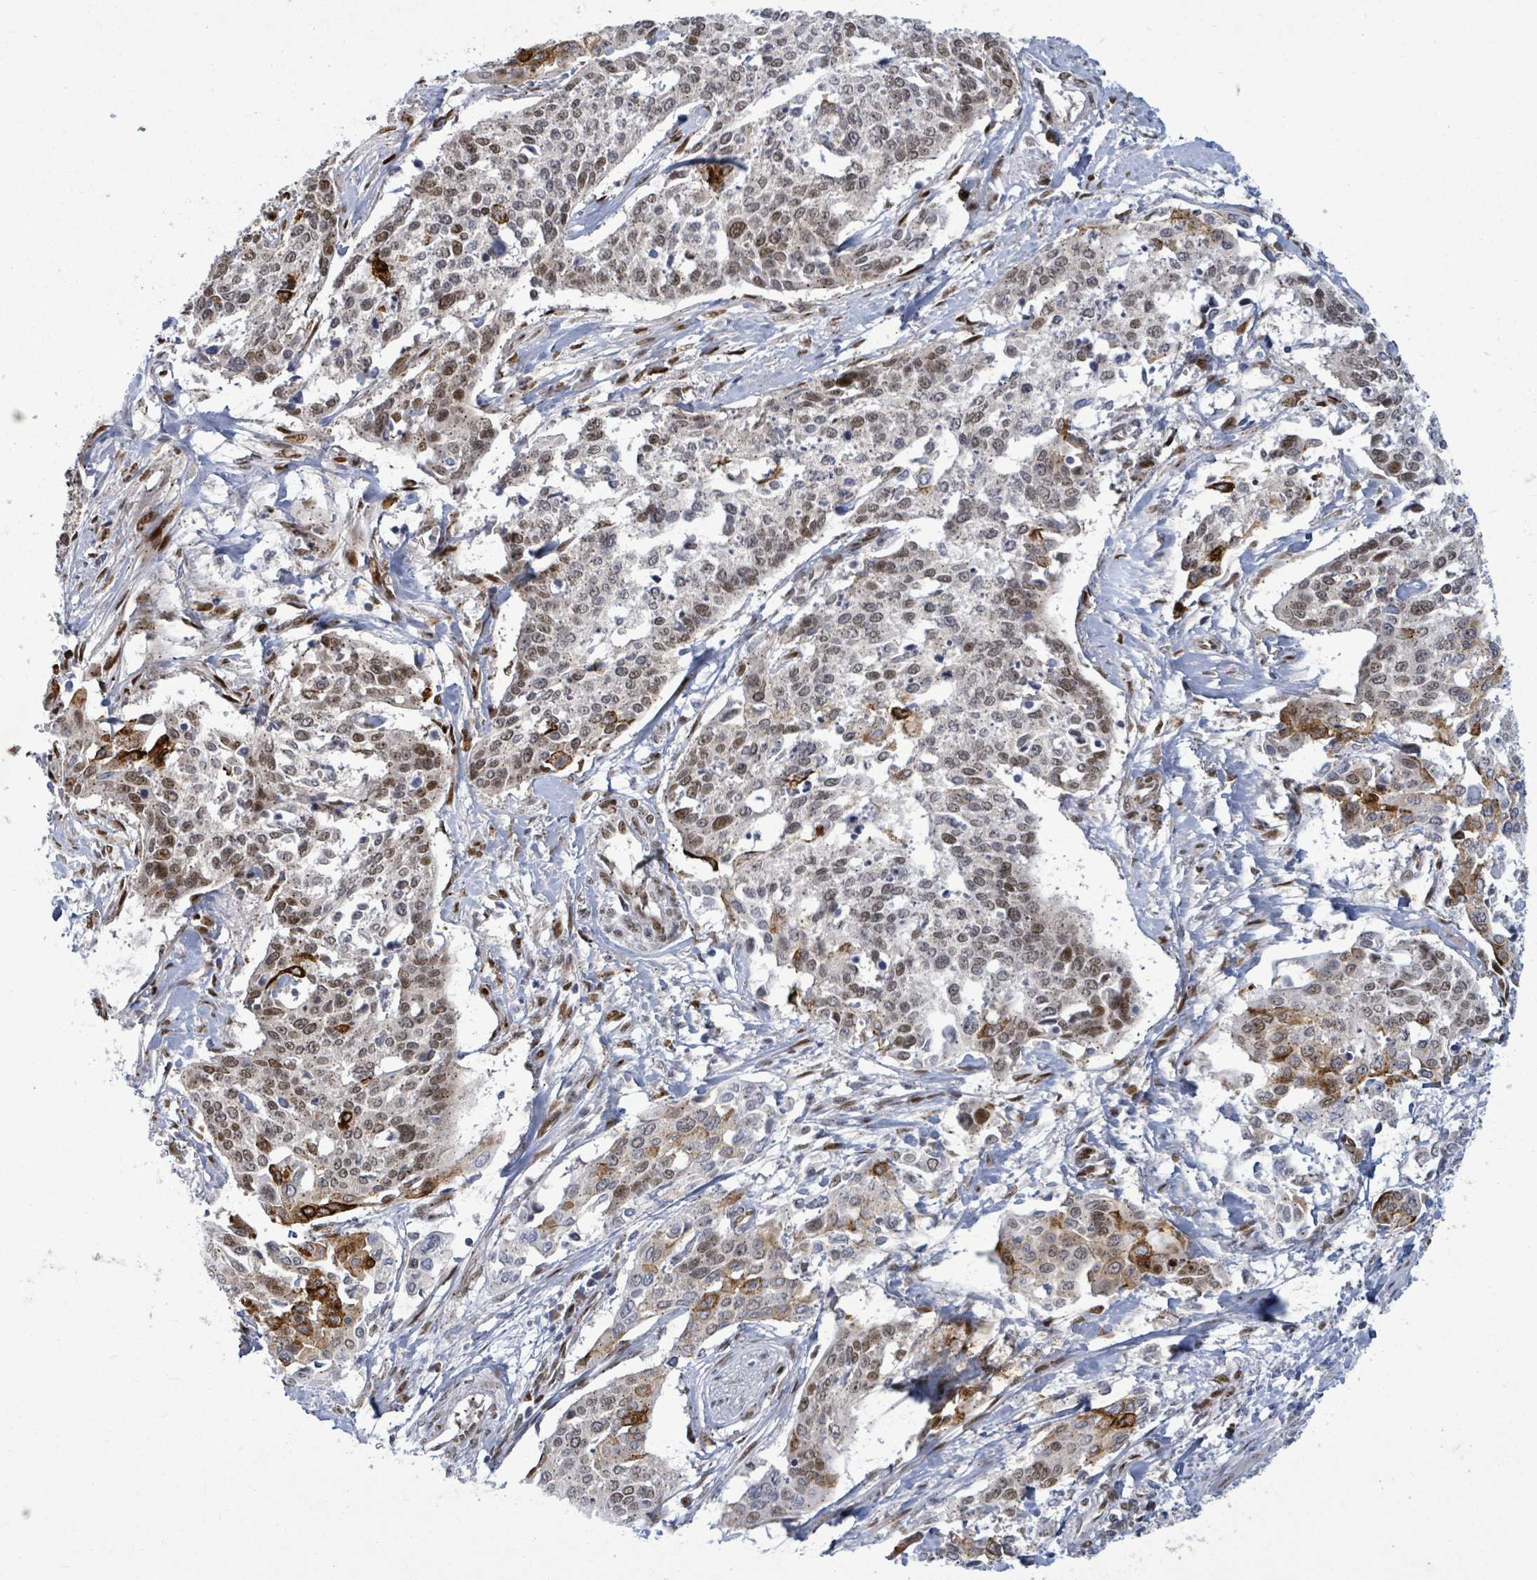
{"staining": {"intensity": "moderate", "quantity": ">75%", "location": "cytoplasmic/membranous,nuclear"}, "tissue": "cervical cancer", "cell_type": "Tumor cells", "image_type": "cancer", "snomed": [{"axis": "morphology", "description": "Squamous cell carcinoma, NOS"}, {"axis": "topography", "description": "Cervix"}], "caption": "Approximately >75% of tumor cells in cervical cancer (squamous cell carcinoma) demonstrate moderate cytoplasmic/membranous and nuclear protein expression as visualized by brown immunohistochemical staining.", "gene": "TUSC1", "patient": {"sex": "female", "age": 44}}